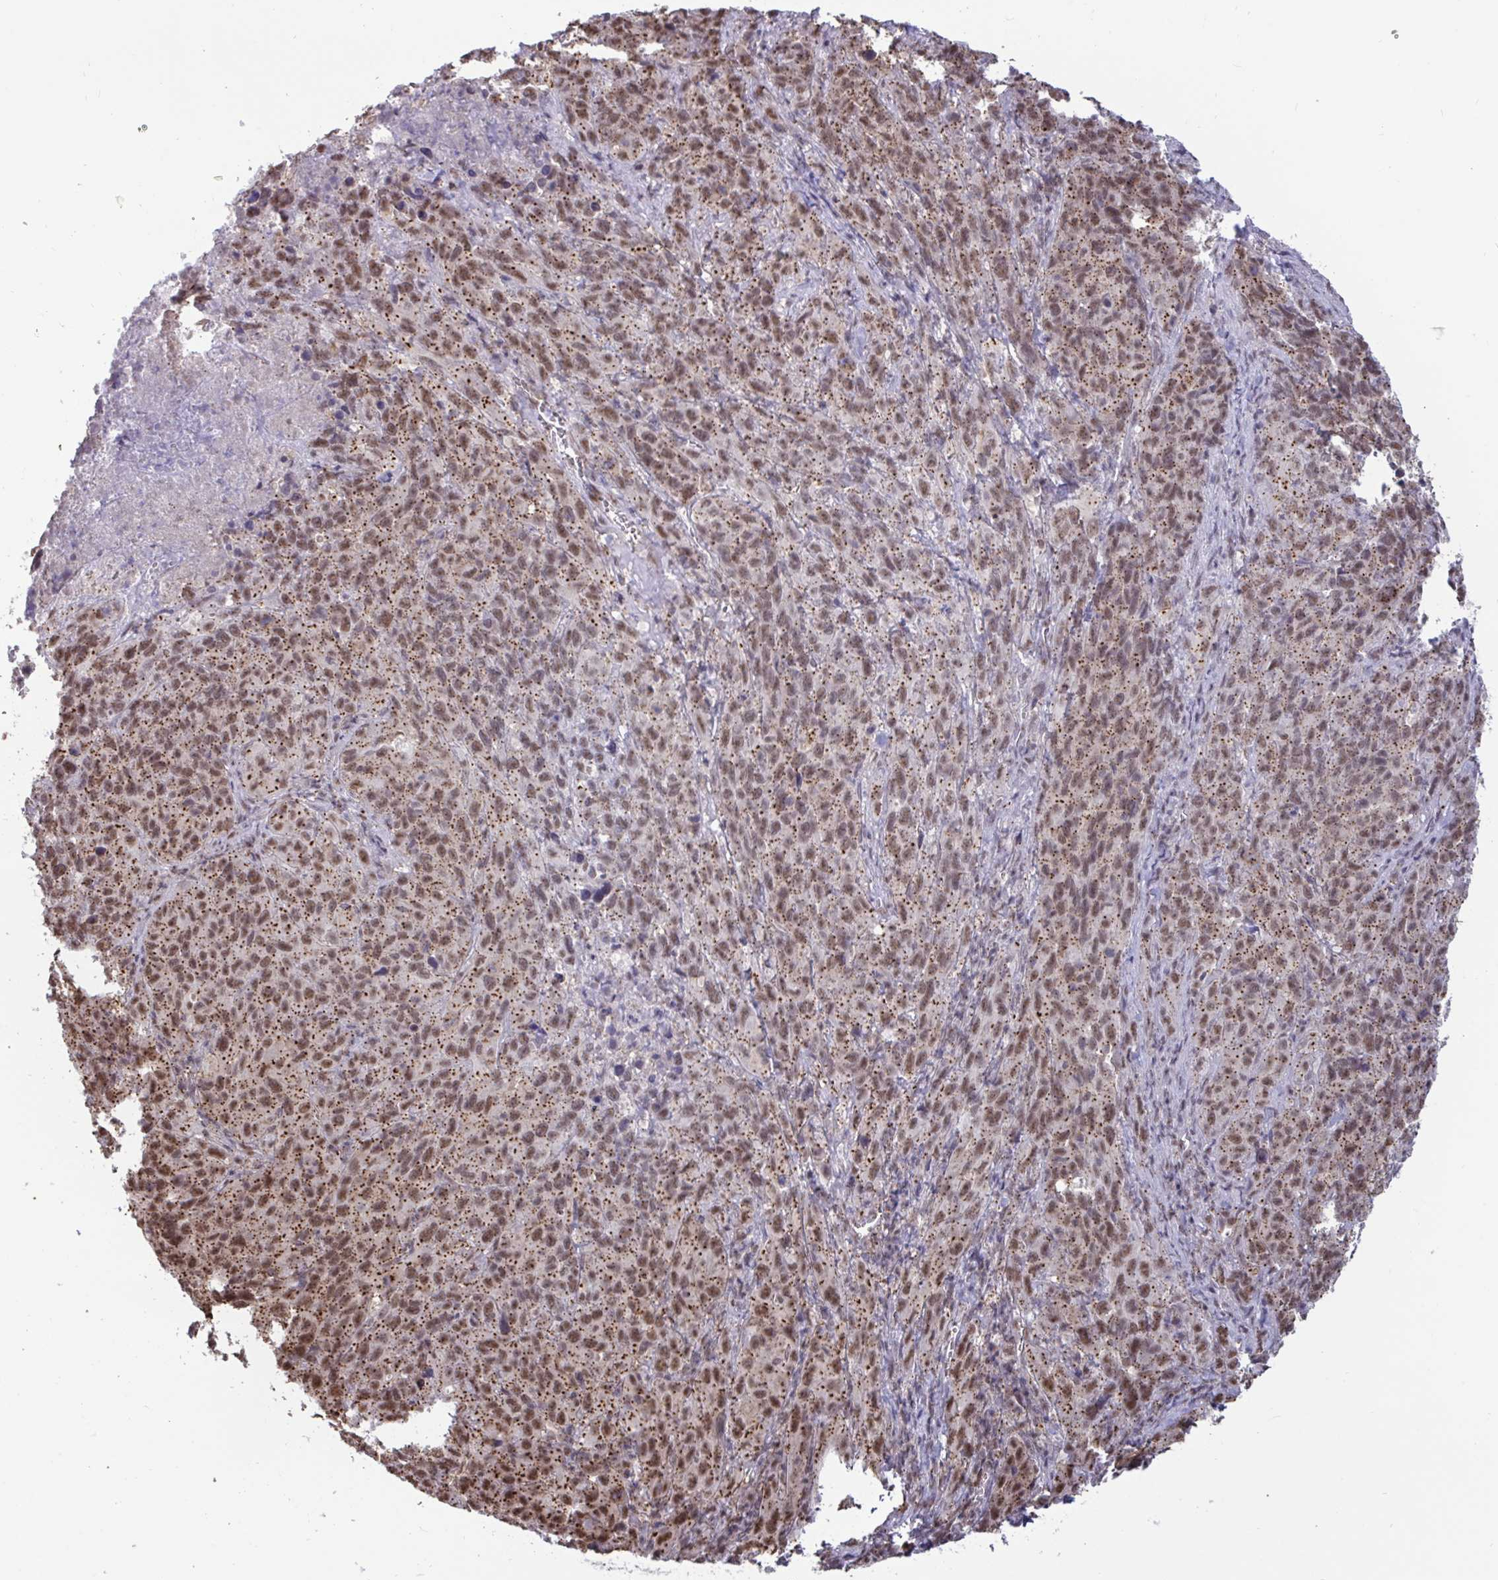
{"staining": {"intensity": "moderate", "quantity": ">75%", "location": "cytoplasmic/membranous,nuclear"}, "tissue": "cervical cancer", "cell_type": "Tumor cells", "image_type": "cancer", "snomed": [{"axis": "morphology", "description": "Squamous cell carcinoma, NOS"}, {"axis": "topography", "description": "Cervix"}], "caption": "Immunohistochemical staining of human cervical cancer demonstrates medium levels of moderate cytoplasmic/membranous and nuclear staining in approximately >75% of tumor cells. The staining is performed using DAB brown chromogen to label protein expression. The nuclei are counter-stained blue using hematoxylin.", "gene": "PUF60", "patient": {"sex": "female", "age": 51}}